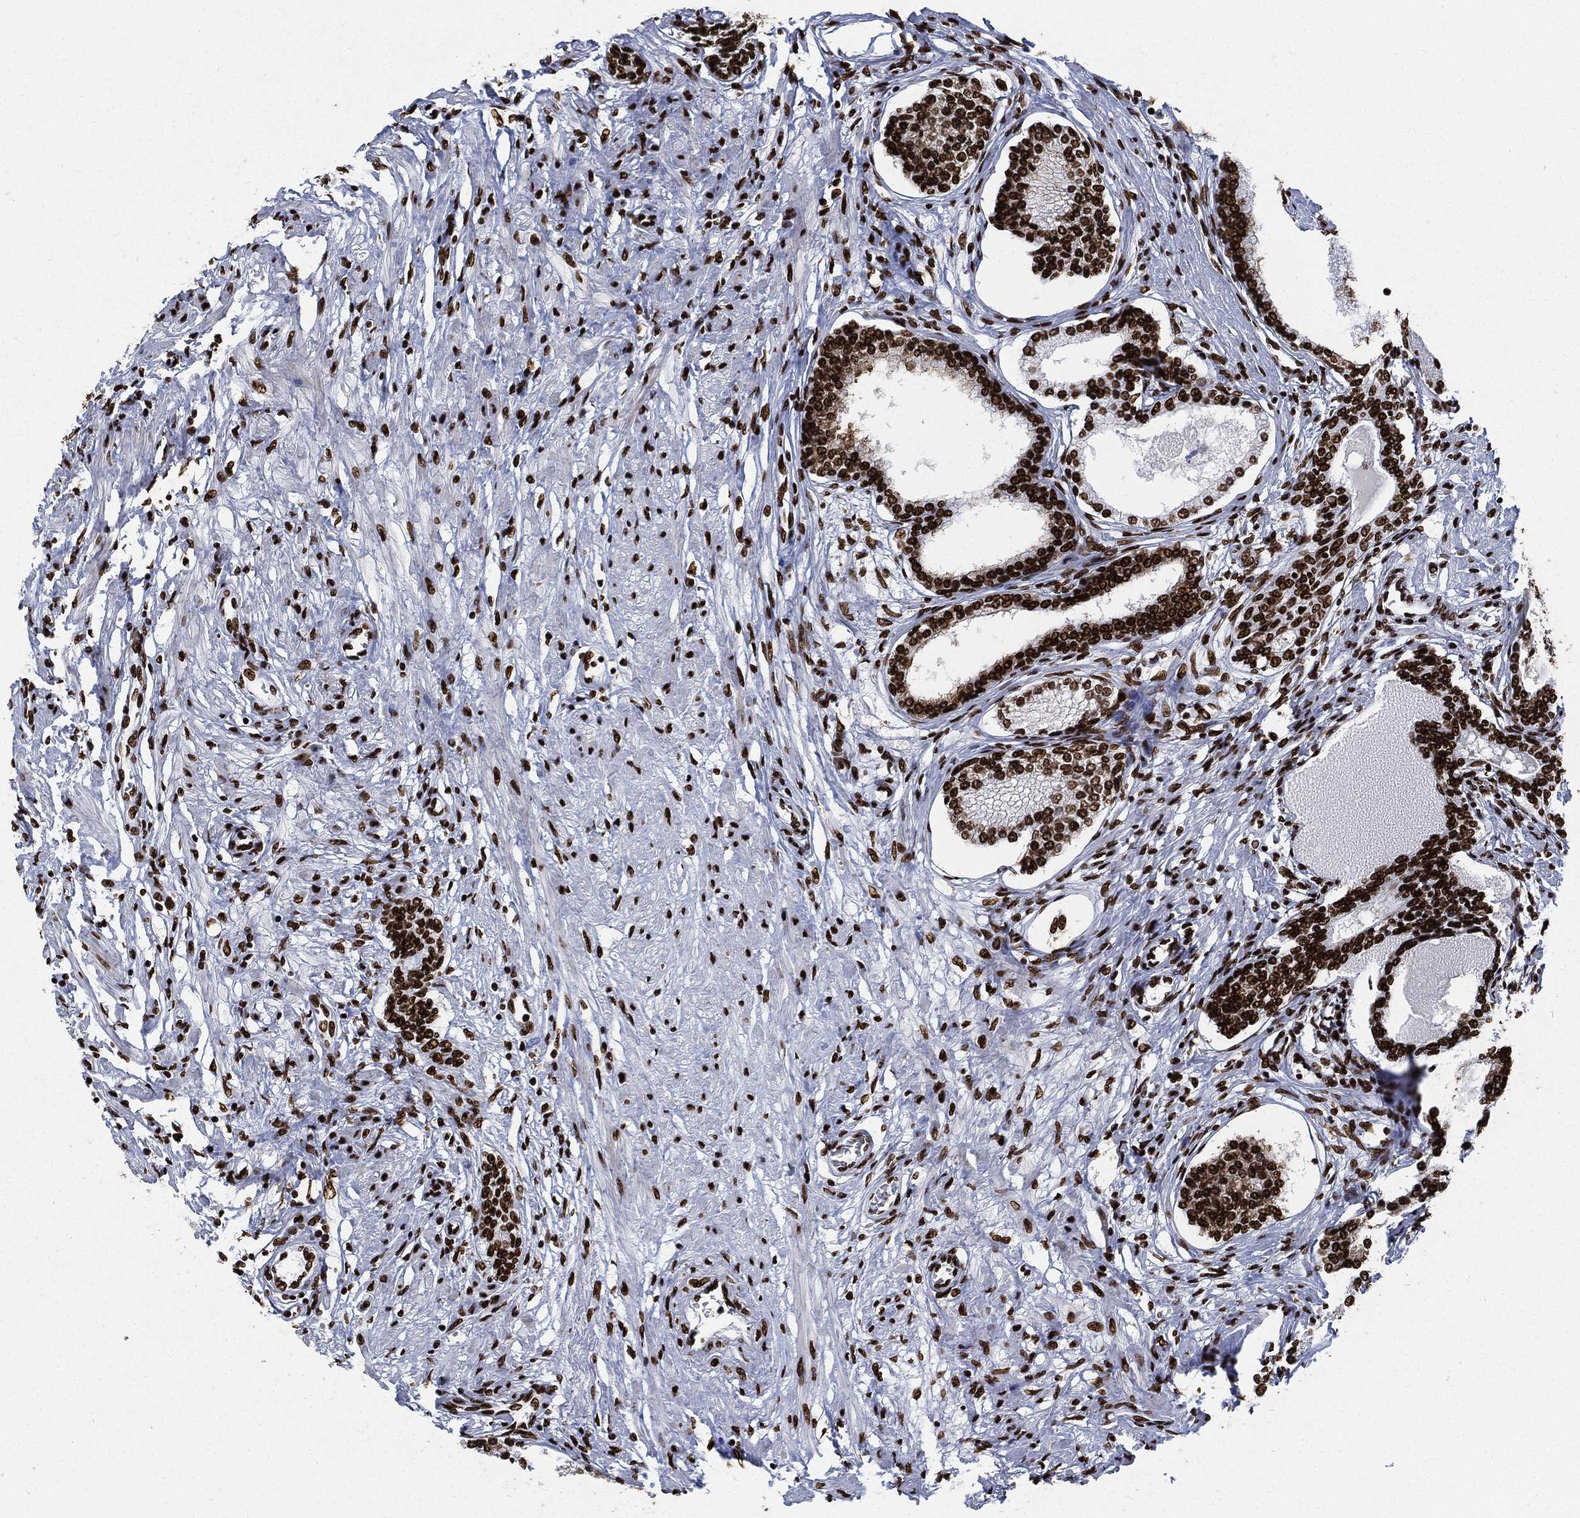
{"staining": {"intensity": "strong", "quantity": ">75%", "location": "nuclear"}, "tissue": "prostate cancer", "cell_type": "Tumor cells", "image_type": "cancer", "snomed": [{"axis": "morphology", "description": "Adenocarcinoma, Low grade"}, {"axis": "topography", "description": "Prostate and seminal vesicle, NOS"}], "caption": "The histopathology image demonstrates staining of prostate cancer (adenocarcinoma (low-grade)), revealing strong nuclear protein staining (brown color) within tumor cells. Nuclei are stained in blue.", "gene": "RECQL", "patient": {"sex": "male", "age": 61}}